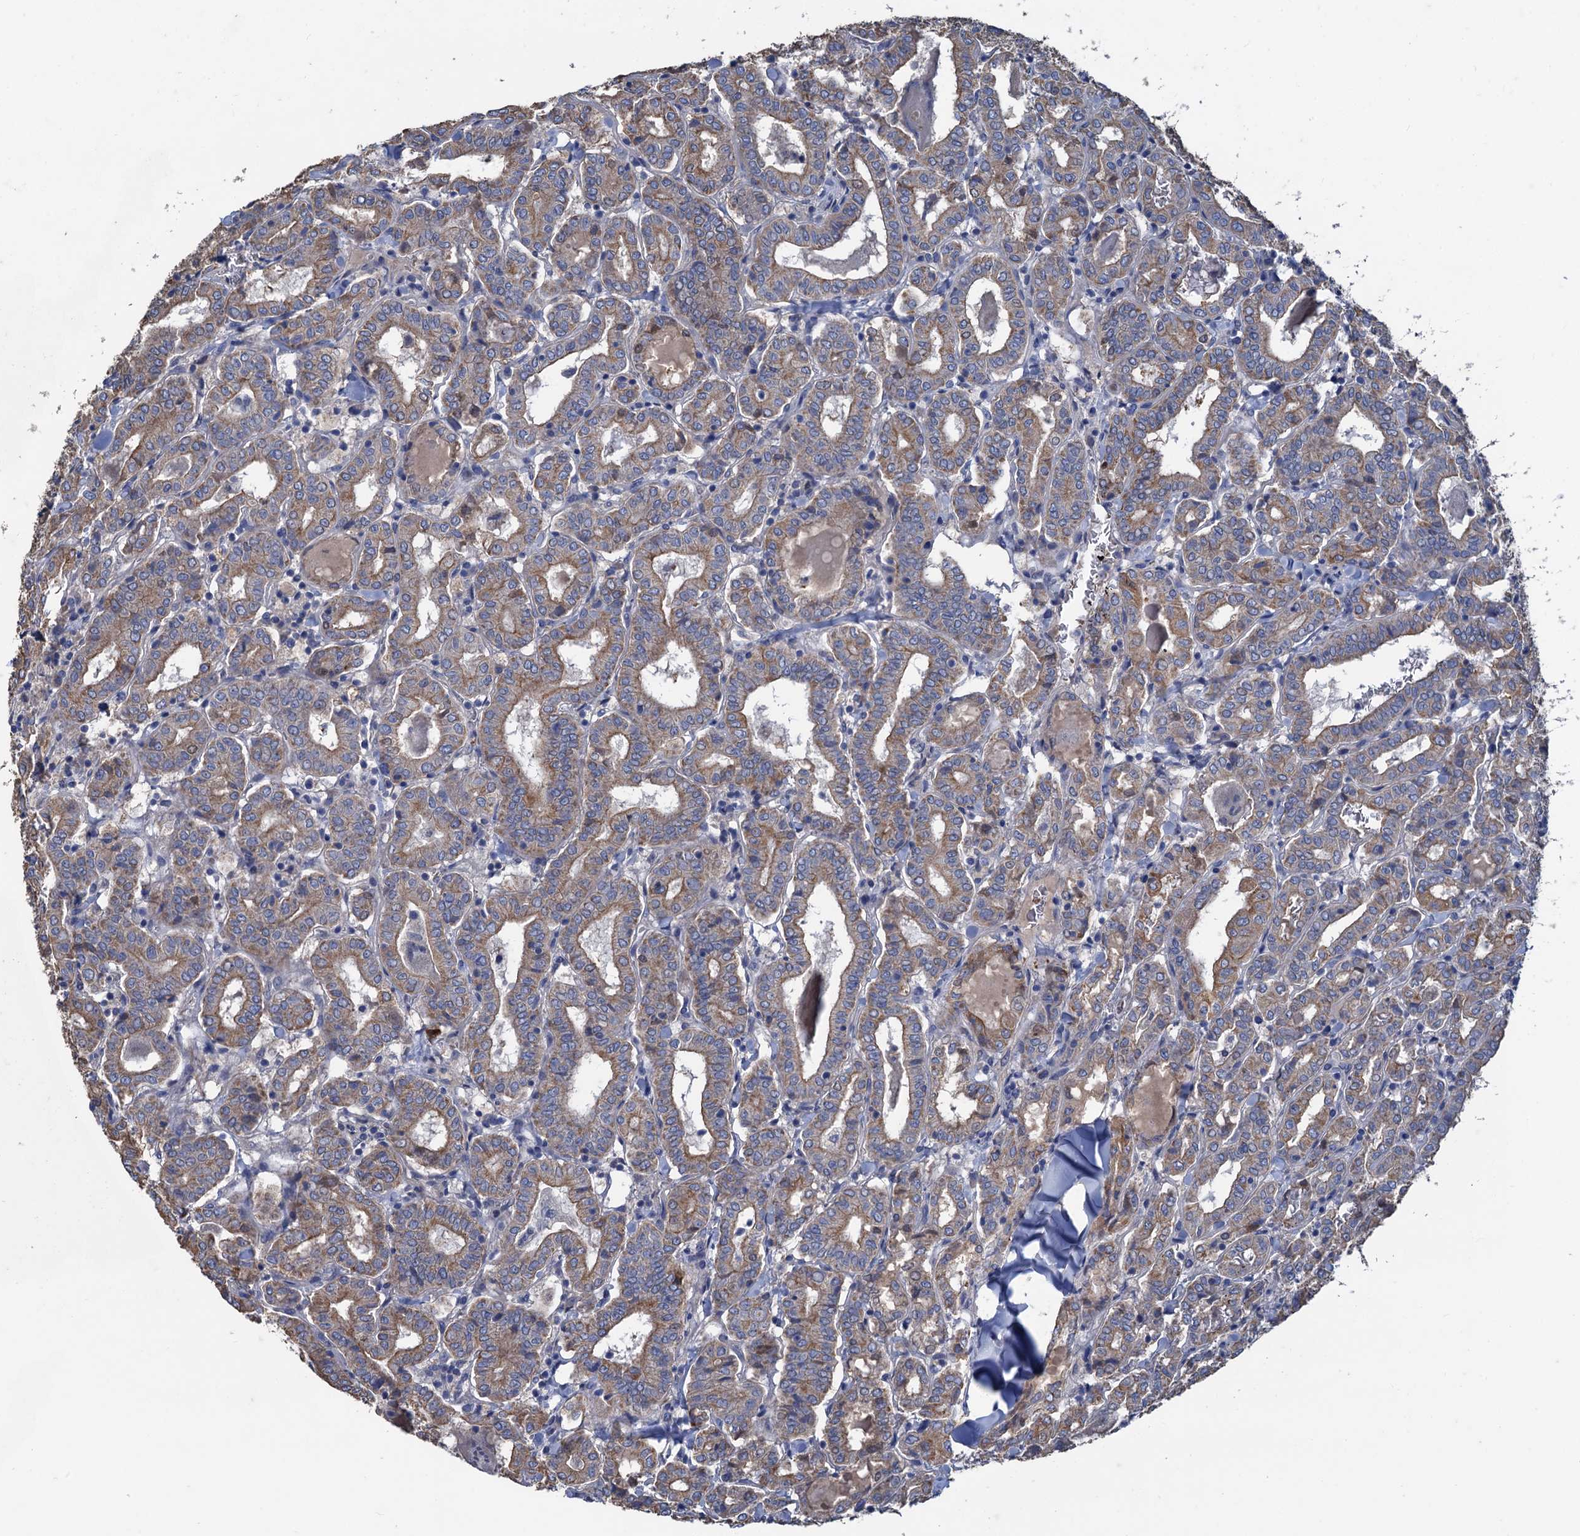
{"staining": {"intensity": "moderate", "quantity": "25%-75%", "location": "cytoplasmic/membranous"}, "tissue": "thyroid cancer", "cell_type": "Tumor cells", "image_type": "cancer", "snomed": [{"axis": "morphology", "description": "Papillary adenocarcinoma, NOS"}, {"axis": "topography", "description": "Thyroid gland"}], "caption": "Protein staining by immunohistochemistry (IHC) reveals moderate cytoplasmic/membranous staining in approximately 25%-75% of tumor cells in papillary adenocarcinoma (thyroid). (DAB IHC with brightfield microscopy, high magnification).", "gene": "SMCO3", "patient": {"sex": "female", "age": 72}}